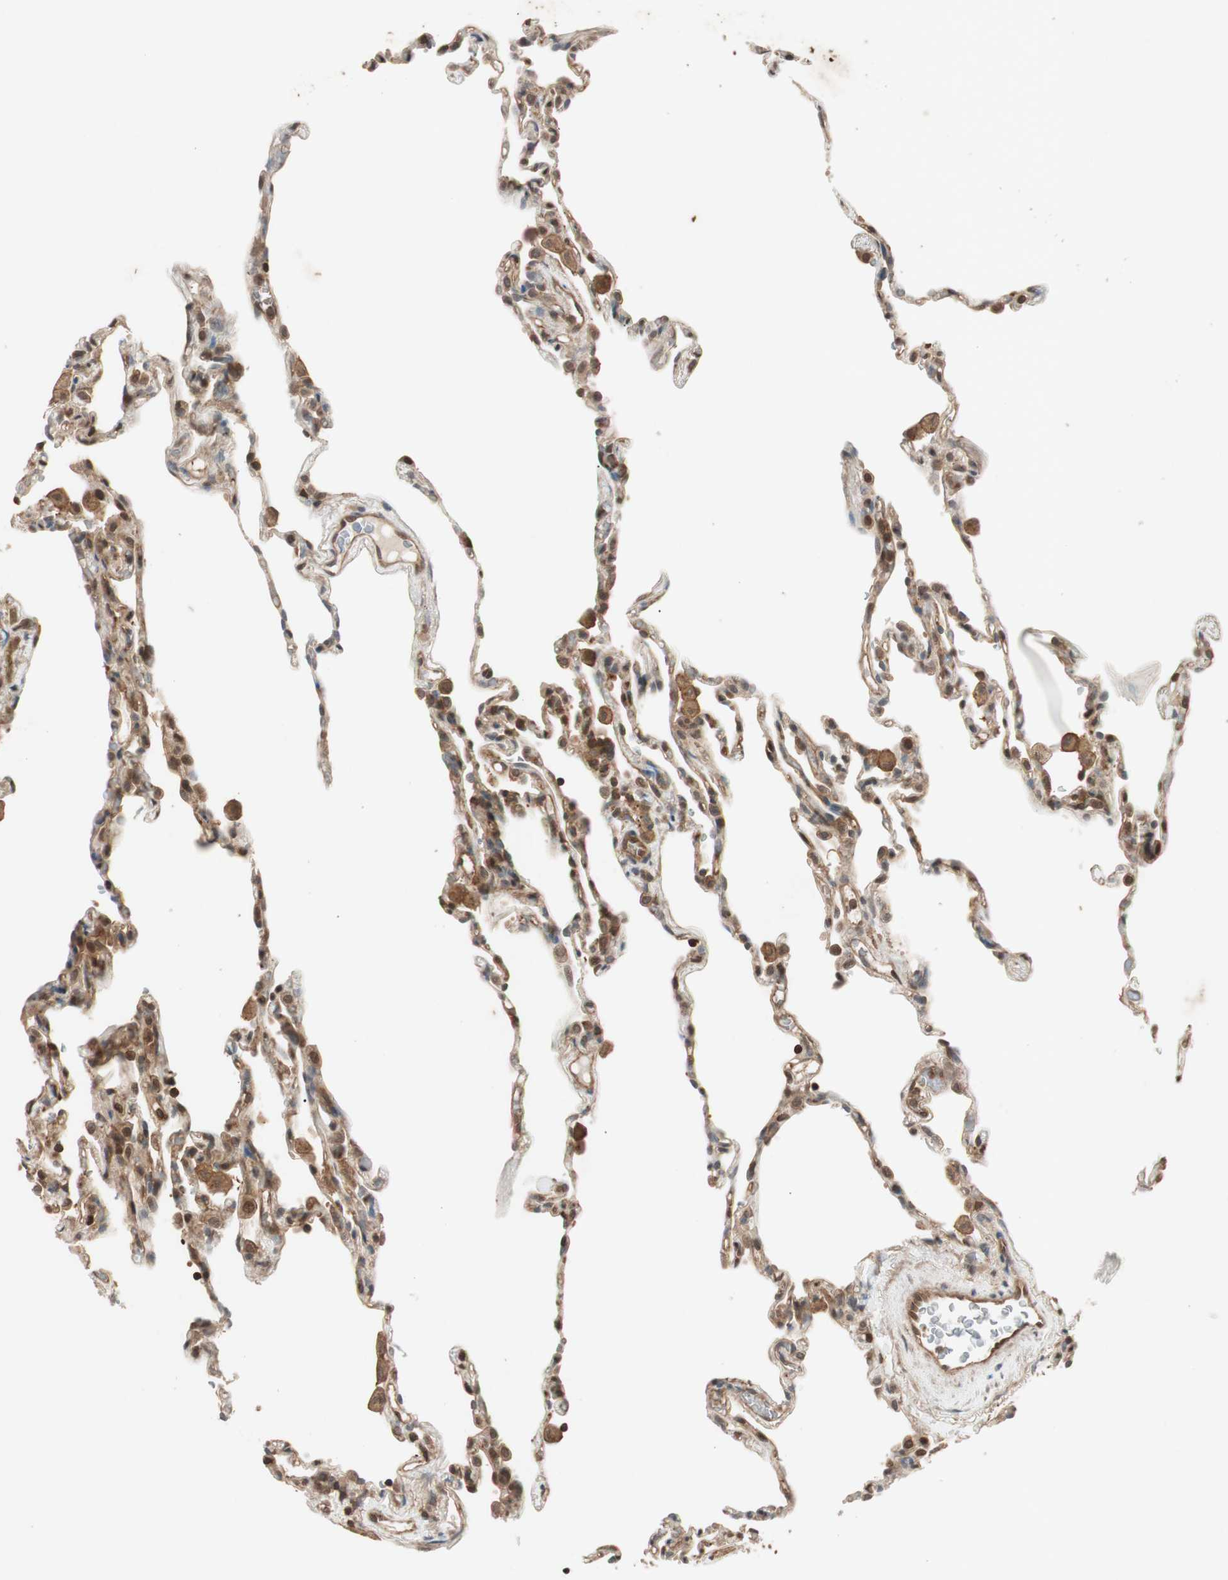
{"staining": {"intensity": "moderate", "quantity": ">75%", "location": "cytoplasmic/membranous"}, "tissue": "lung", "cell_type": "Alveolar cells", "image_type": "normal", "snomed": [{"axis": "morphology", "description": "Normal tissue, NOS"}, {"axis": "topography", "description": "Lung"}], "caption": "Protein analysis of benign lung demonstrates moderate cytoplasmic/membranous staining in approximately >75% of alveolar cells.", "gene": "EPHA8", "patient": {"sex": "male", "age": 59}}